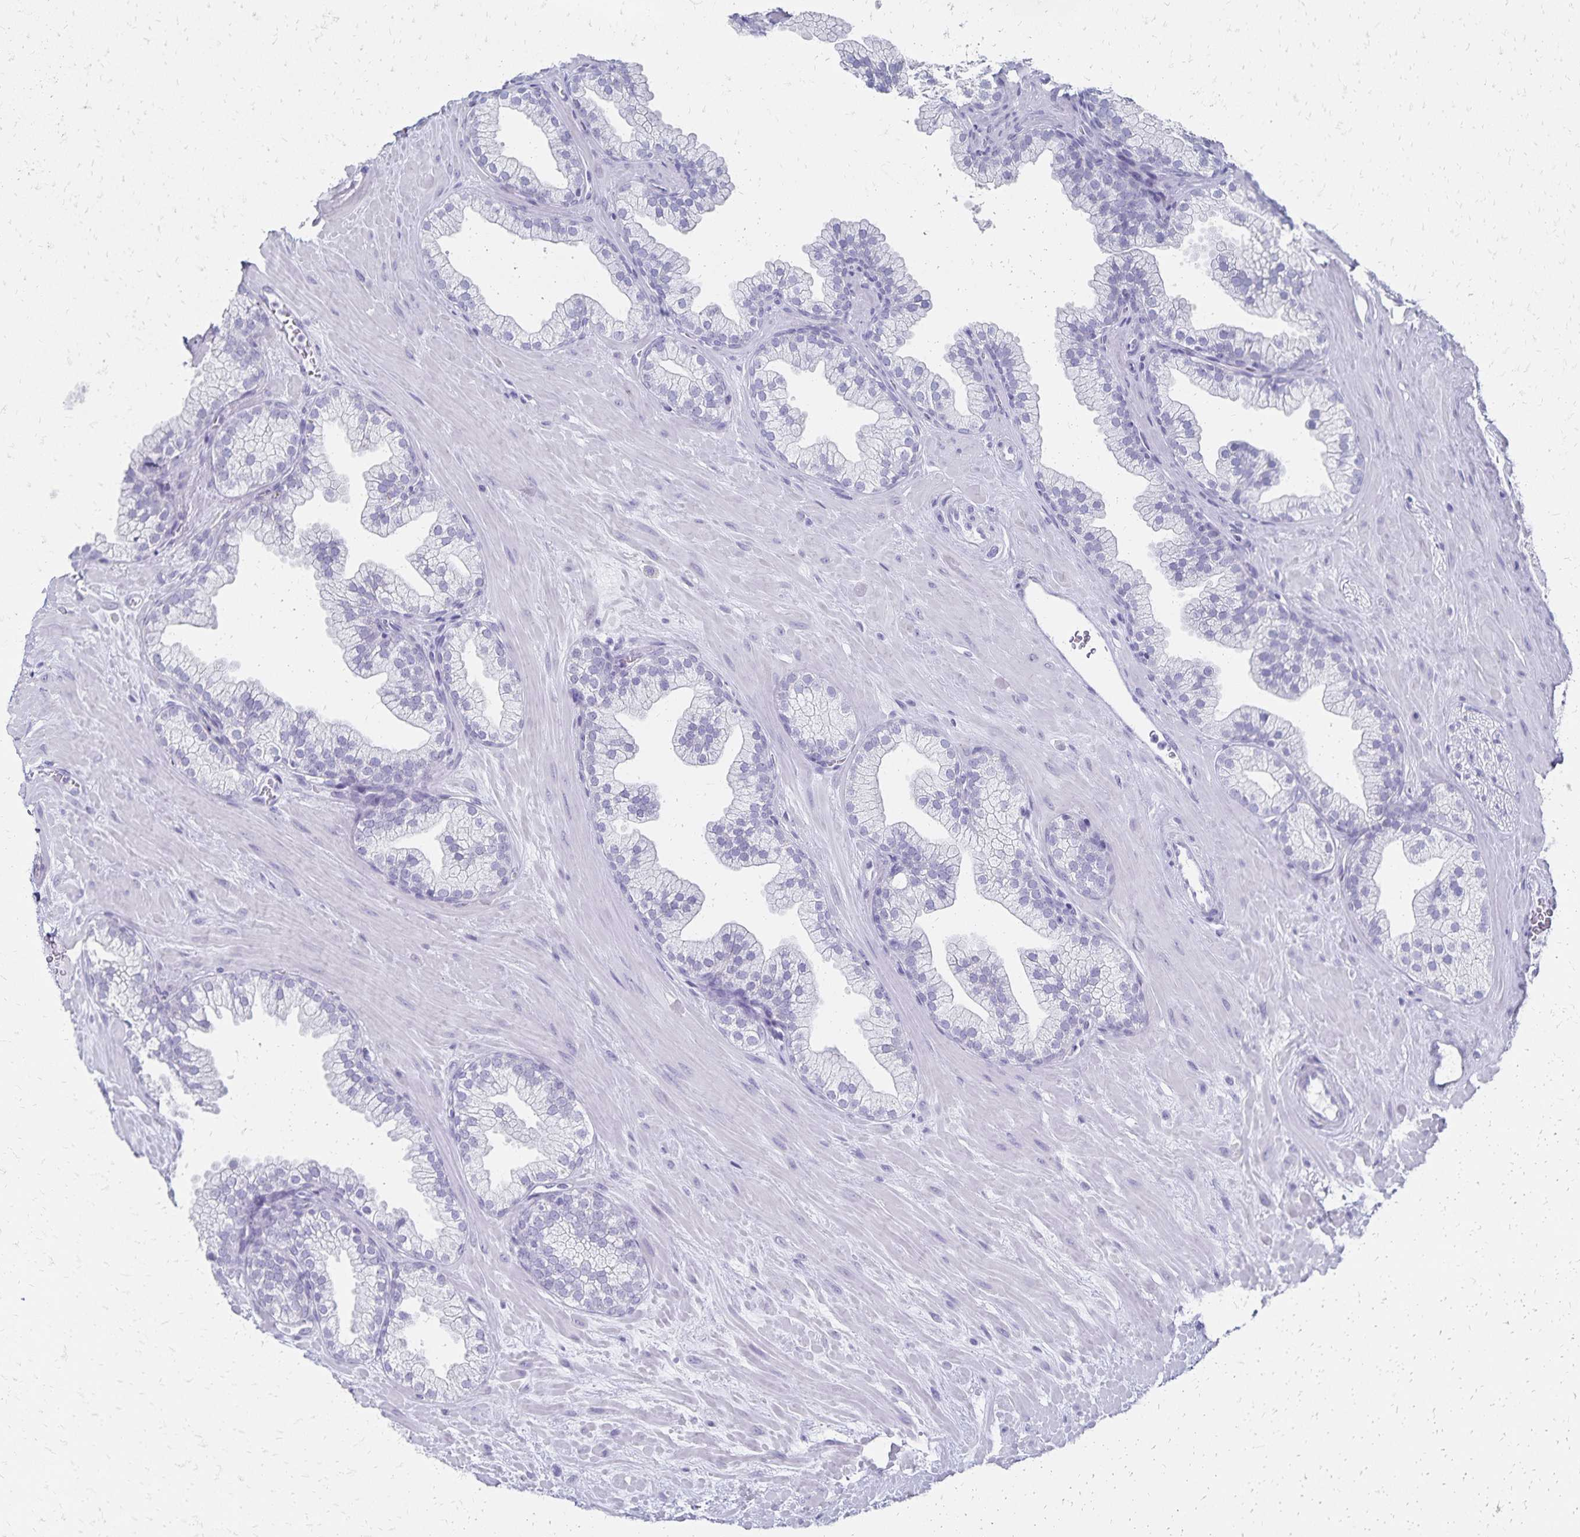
{"staining": {"intensity": "negative", "quantity": "none", "location": "none"}, "tissue": "prostate", "cell_type": "Glandular cells", "image_type": "normal", "snomed": [{"axis": "morphology", "description": "Normal tissue, NOS"}, {"axis": "topography", "description": "Prostate"}, {"axis": "topography", "description": "Peripheral nerve tissue"}], "caption": "Immunohistochemistry photomicrograph of normal prostate: human prostate stained with DAB (3,3'-diaminobenzidine) exhibits no significant protein positivity in glandular cells. The staining was performed using DAB (3,3'-diaminobenzidine) to visualize the protein expression in brown, while the nuclei were stained in blue with hematoxylin (Magnification: 20x).", "gene": "GIP", "patient": {"sex": "male", "age": 61}}